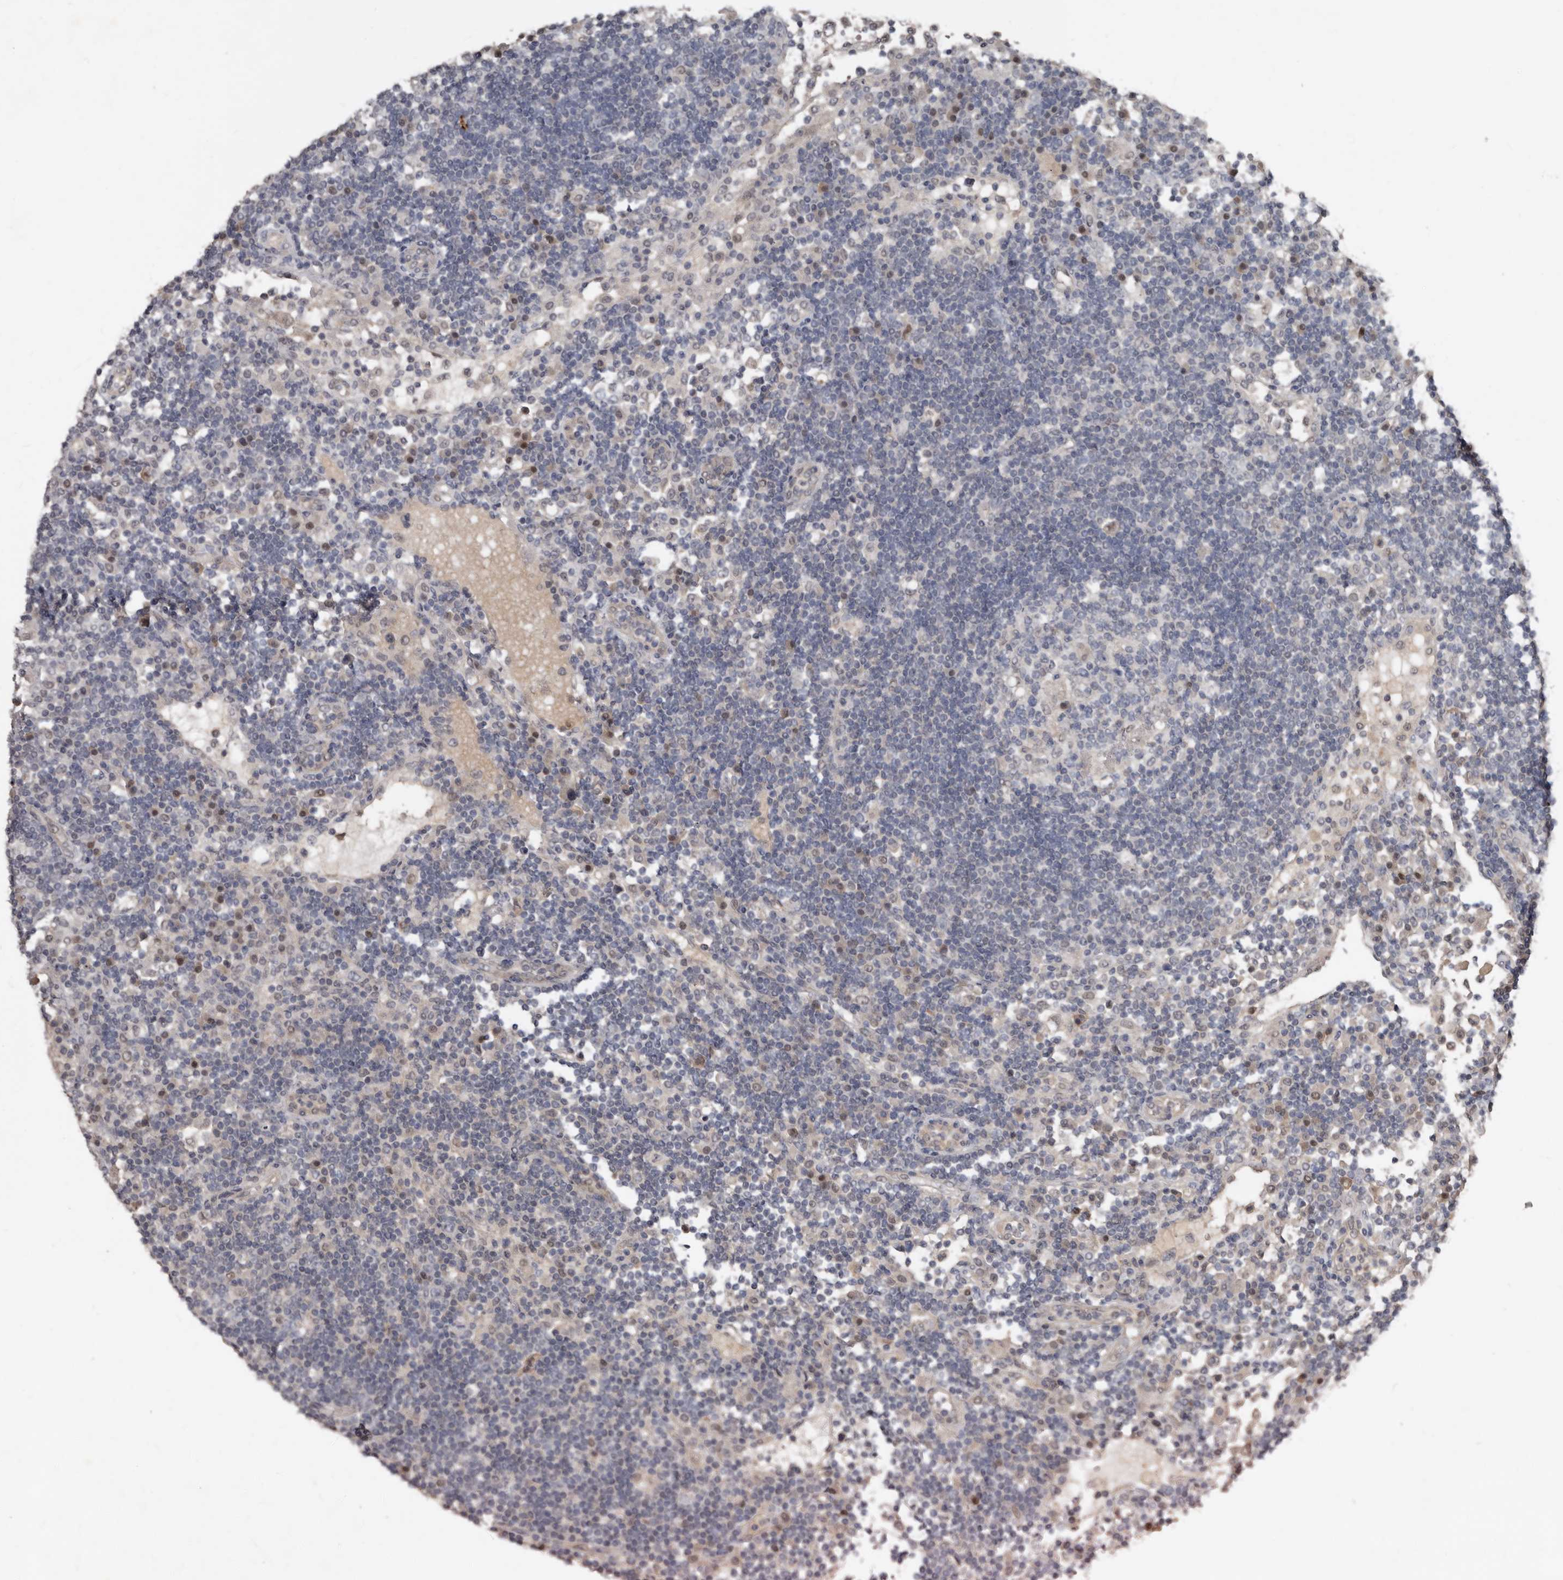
{"staining": {"intensity": "negative", "quantity": "none", "location": "none"}, "tissue": "lymph node", "cell_type": "Germinal center cells", "image_type": "normal", "snomed": [{"axis": "morphology", "description": "Normal tissue, NOS"}, {"axis": "topography", "description": "Lymph node"}], "caption": "This is an IHC photomicrograph of benign human lymph node. There is no expression in germinal center cells.", "gene": "RBKS", "patient": {"sex": "female", "age": 53}}